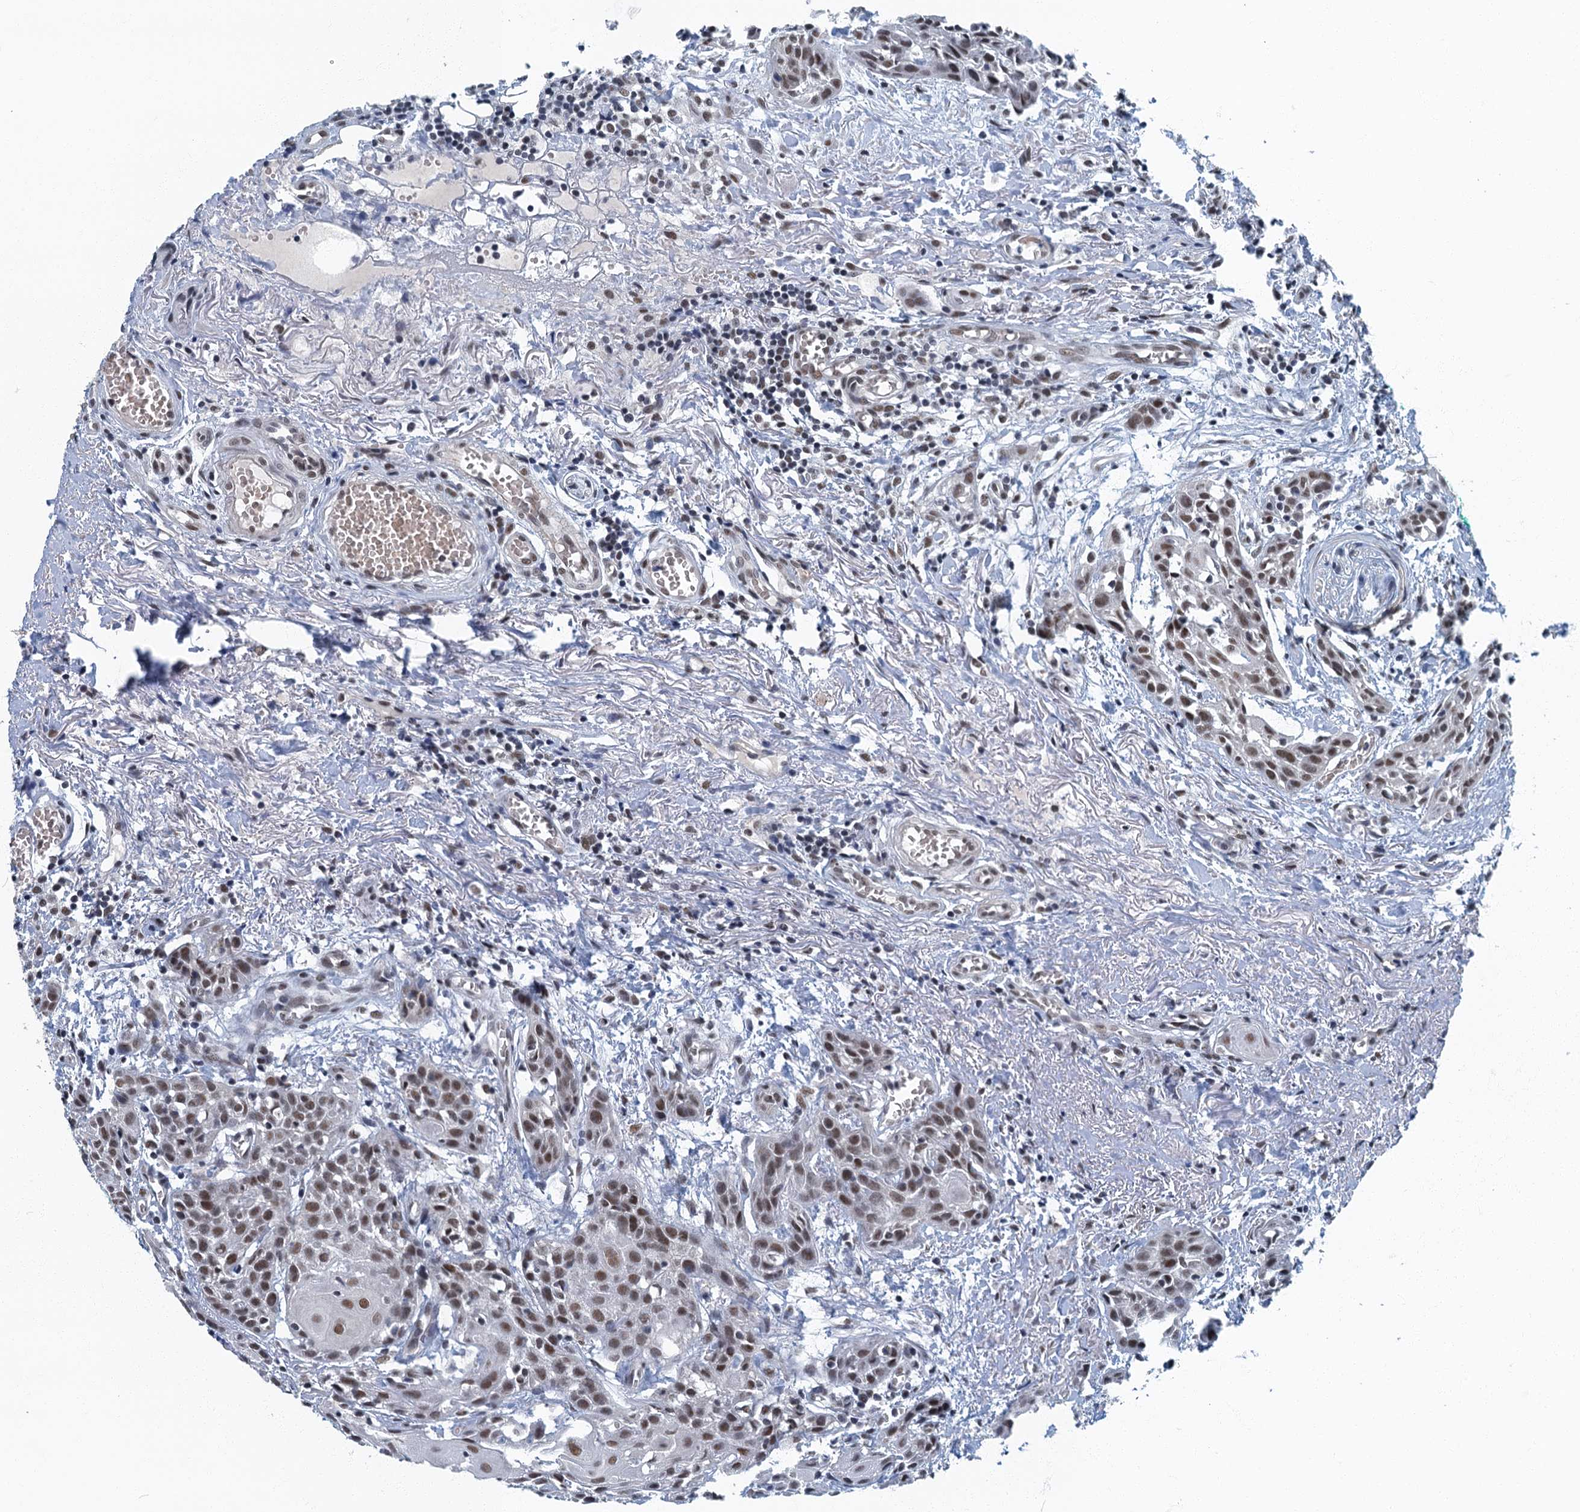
{"staining": {"intensity": "moderate", "quantity": ">75%", "location": "nuclear"}, "tissue": "head and neck cancer", "cell_type": "Tumor cells", "image_type": "cancer", "snomed": [{"axis": "morphology", "description": "Squamous cell carcinoma, NOS"}, {"axis": "topography", "description": "Oral tissue"}, {"axis": "topography", "description": "Head-Neck"}], "caption": "DAB immunohistochemical staining of squamous cell carcinoma (head and neck) reveals moderate nuclear protein staining in about >75% of tumor cells.", "gene": "GADL1", "patient": {"sex": "female", "age": 50}}